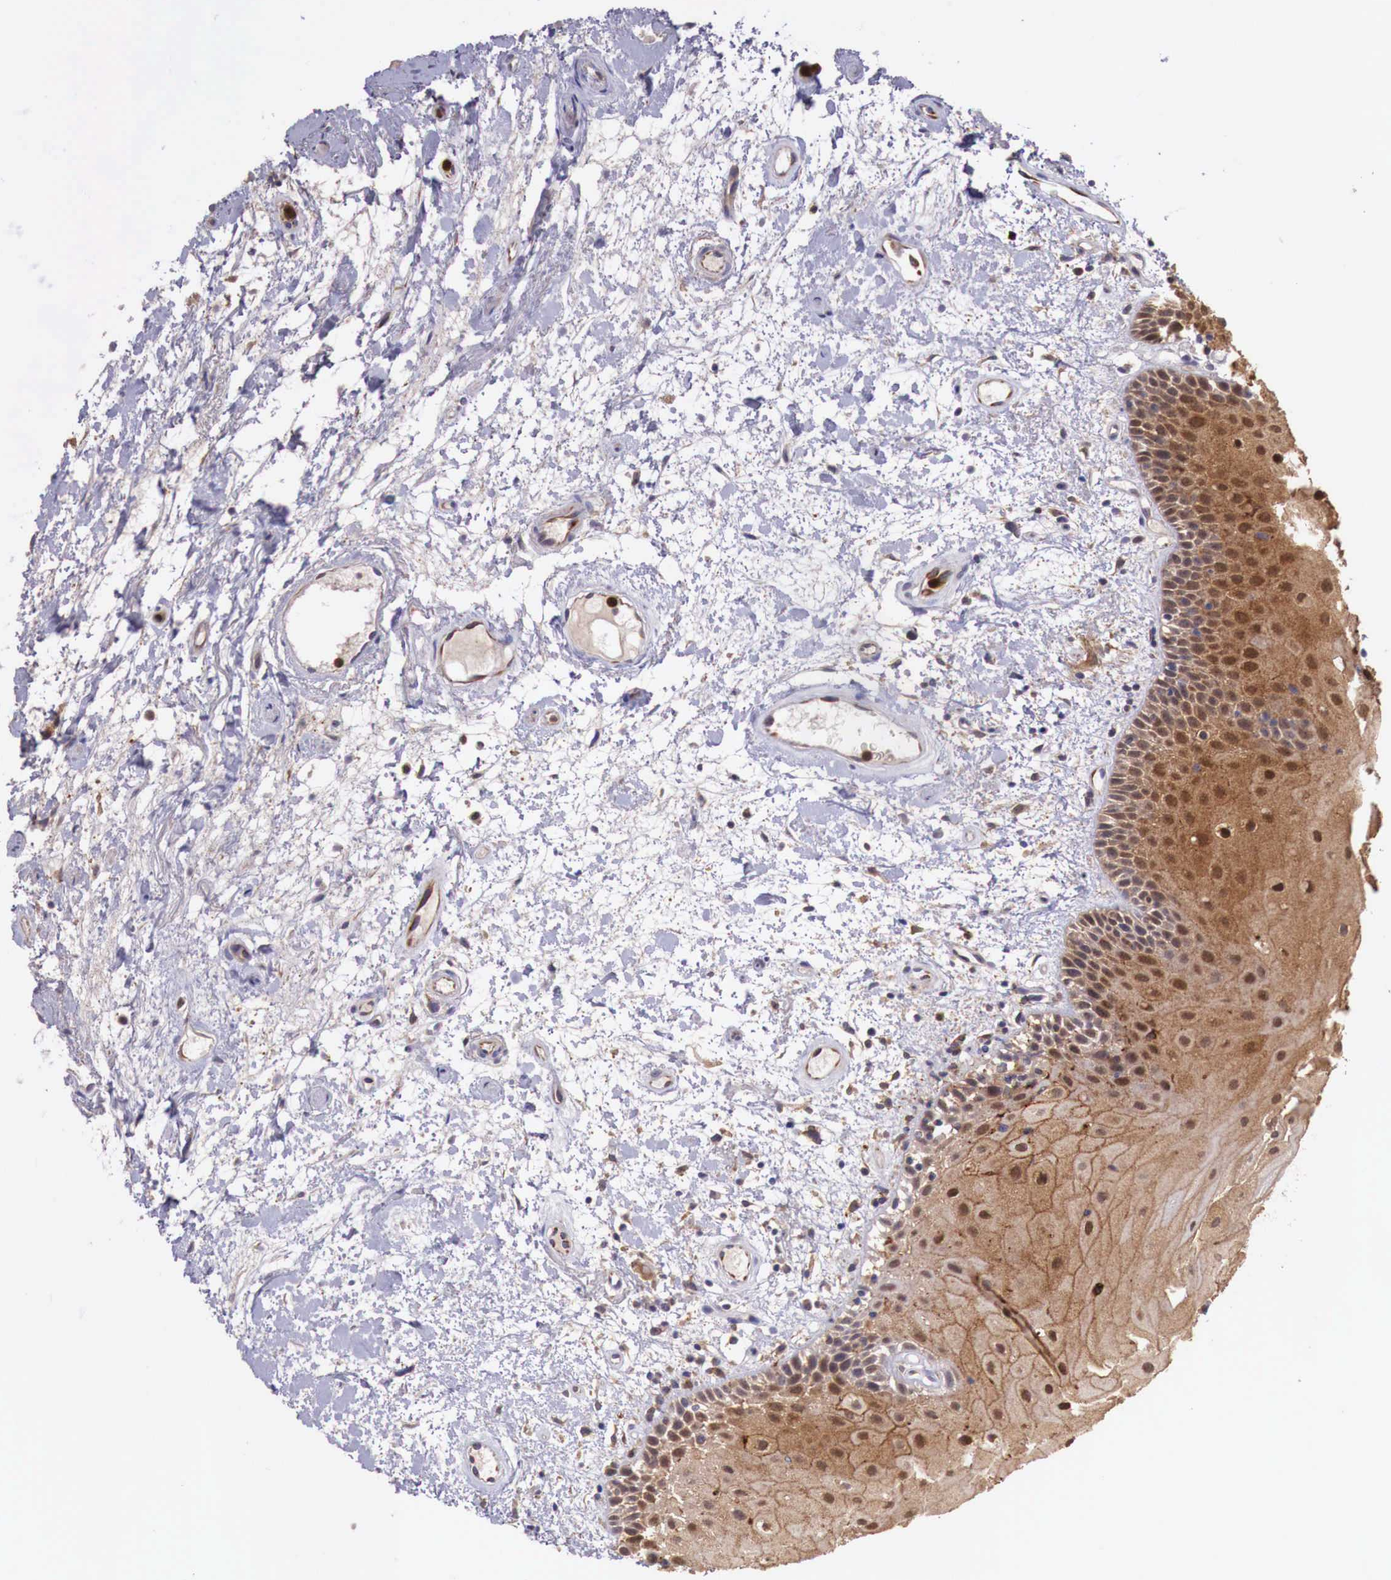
{"staining": {"intensity": "moderate", "quantity": ">75%", "location": "cytoplasmic/membranous,nuclear"}, "tissue": "oral mucosa", "cell_type": "Squamous epithelial cells", "image_type": "normal", "snomed": [{"axis": "morphology", "description": "Normal tissue, NOS"}, {"axis": "topography", "description": "Oral tissue"}], "caption": "High-power microscopy captured an IHC image of benign oral mucosa, revealing moderate cytoplasmic/membranous,nuclear staining in about >75% of squamous epithelial cells.", "gene": "GAB2", "patient": {"sex": "female", "age": 79}}